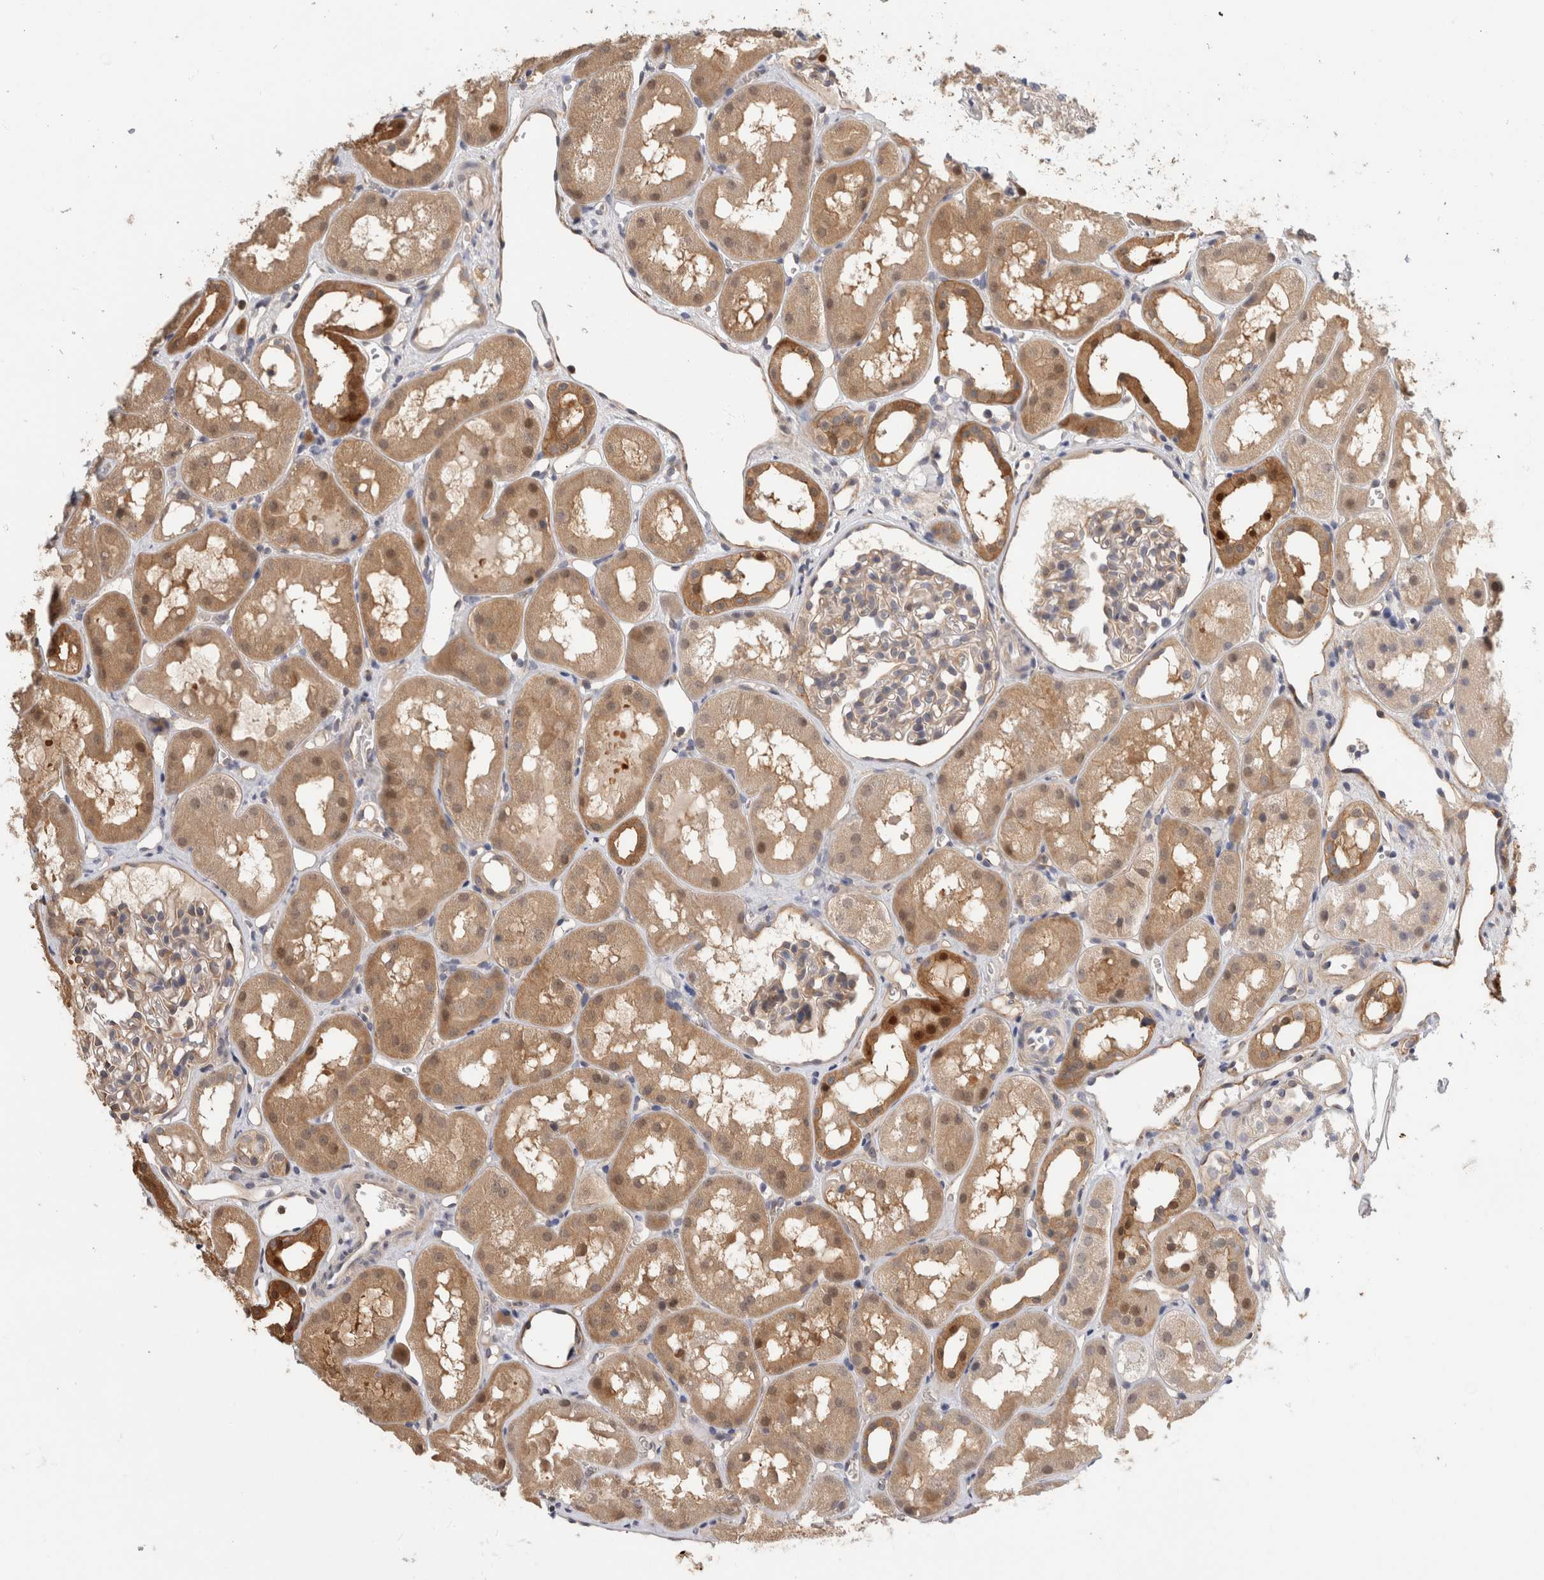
{"staining": {"intensity": "weak", "quantity": "25%-75%", "location": "cytoplasmic/membranous"}, "tissue": "kidney", "cell_type": "Cells in glomeruli", "image_type": "normal", "snomed": [{"axis": "morphology", "description": "Normal tissue, NOS"}, {"axis": "topography", "description": "Kidney"}], "caption": "This histopathology image demonstrates IHC staining of unremarkable human kidney, with low weak cytoplasmic/membranous positivity in approximately 25%-75% of cells in glomeruli.", "gene": "PGM1", "patient": {"sex": "male", "age": 16}}